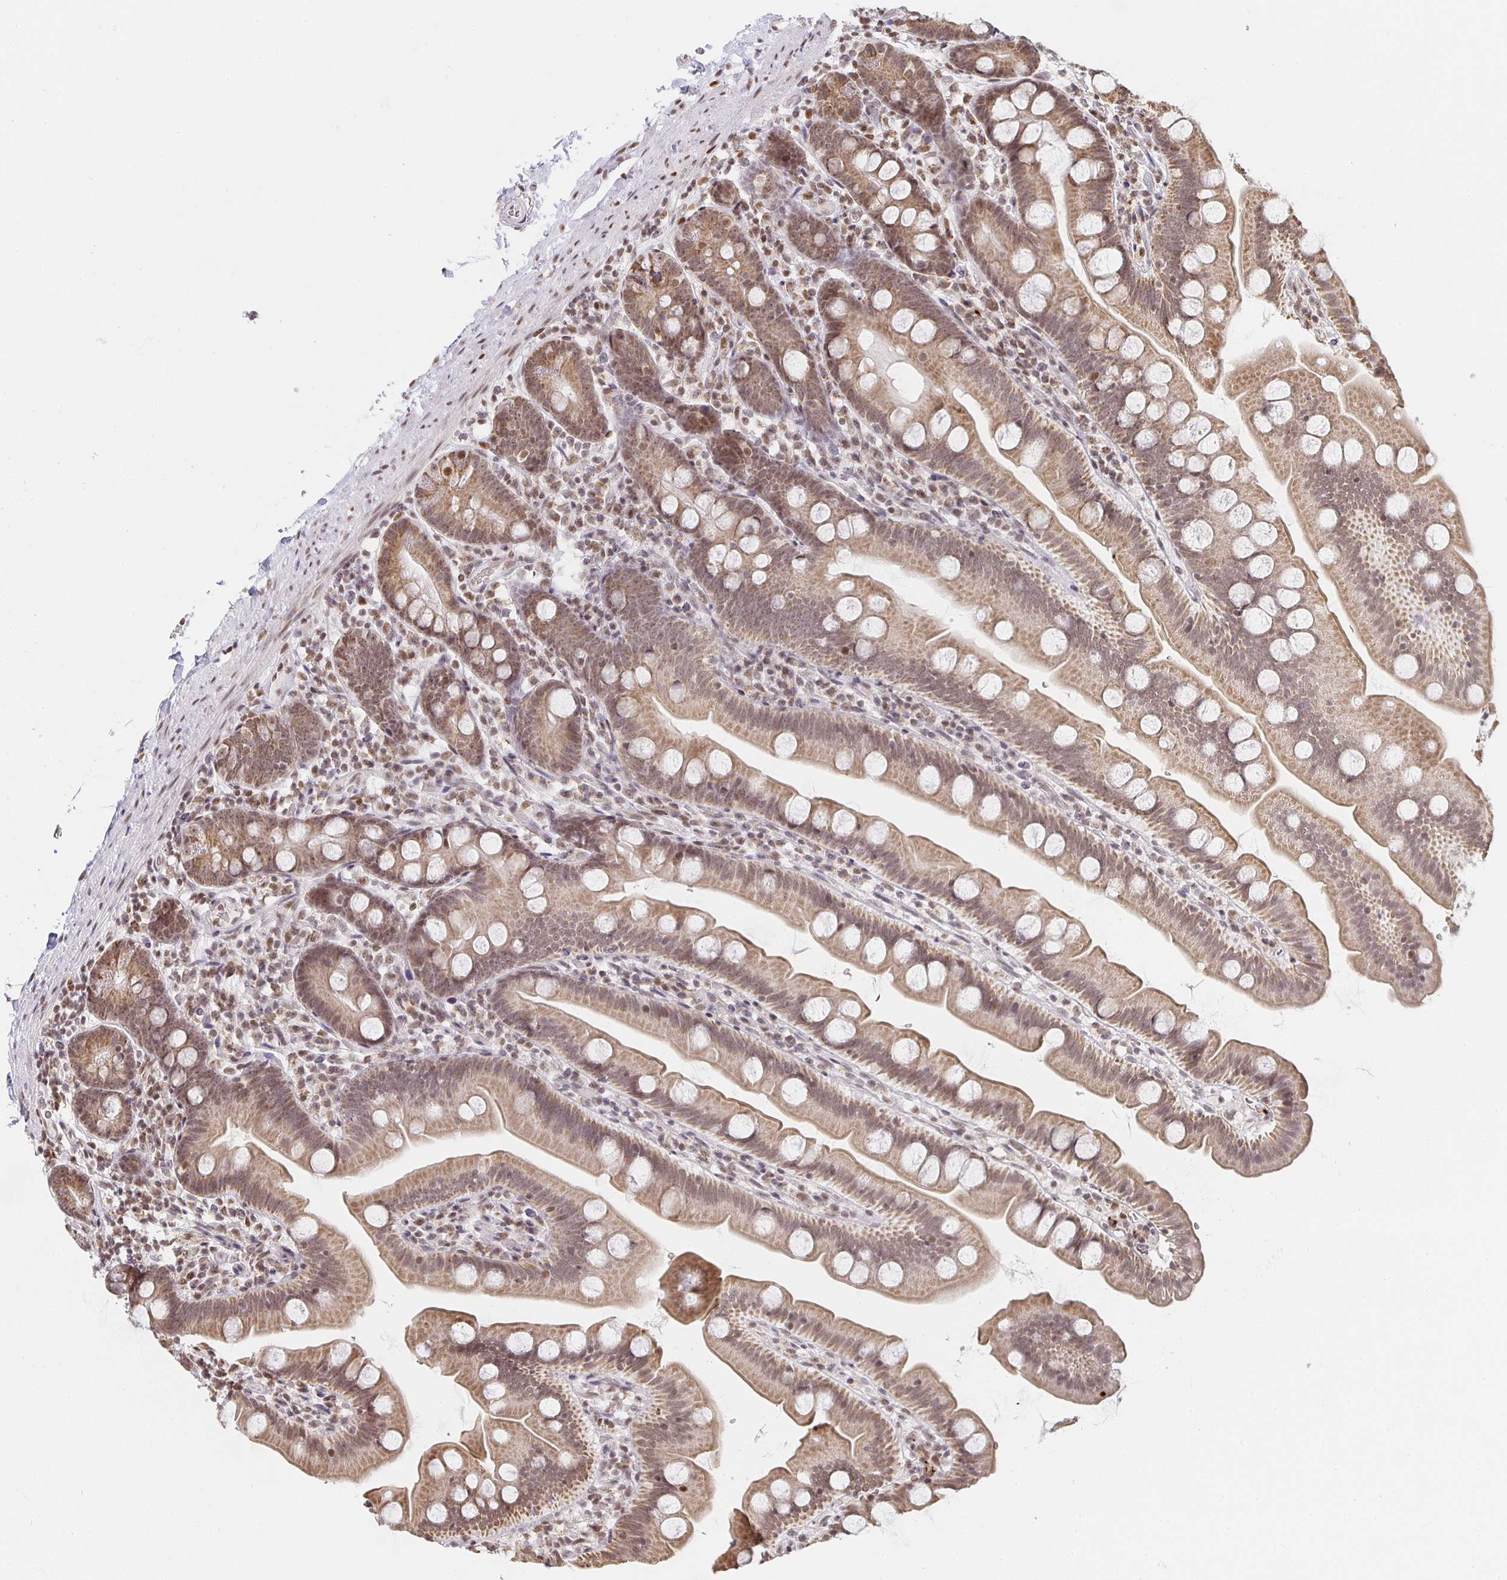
{"staining": {"intensity": "moderate", "quantity": ">75%", "location": "cytoplasmic/membranous,nuclear"}, "tissue": "small intestine", "cell_type": "Glandular cells", "image_type": "normal", "snomed": [{"axis": "morphology", "description": "Normal tissue, NOS"}, {"axis": "topography", "description": "Small intestine"}], "caption": "Glandular cells show medium levels of moderate cytoplasmic/membranous,nuclear staining in approximately >75% of cells in benign human small intestine.", "gene": "SMARCA2", "patient": {"sex": "female", "age": 68}}